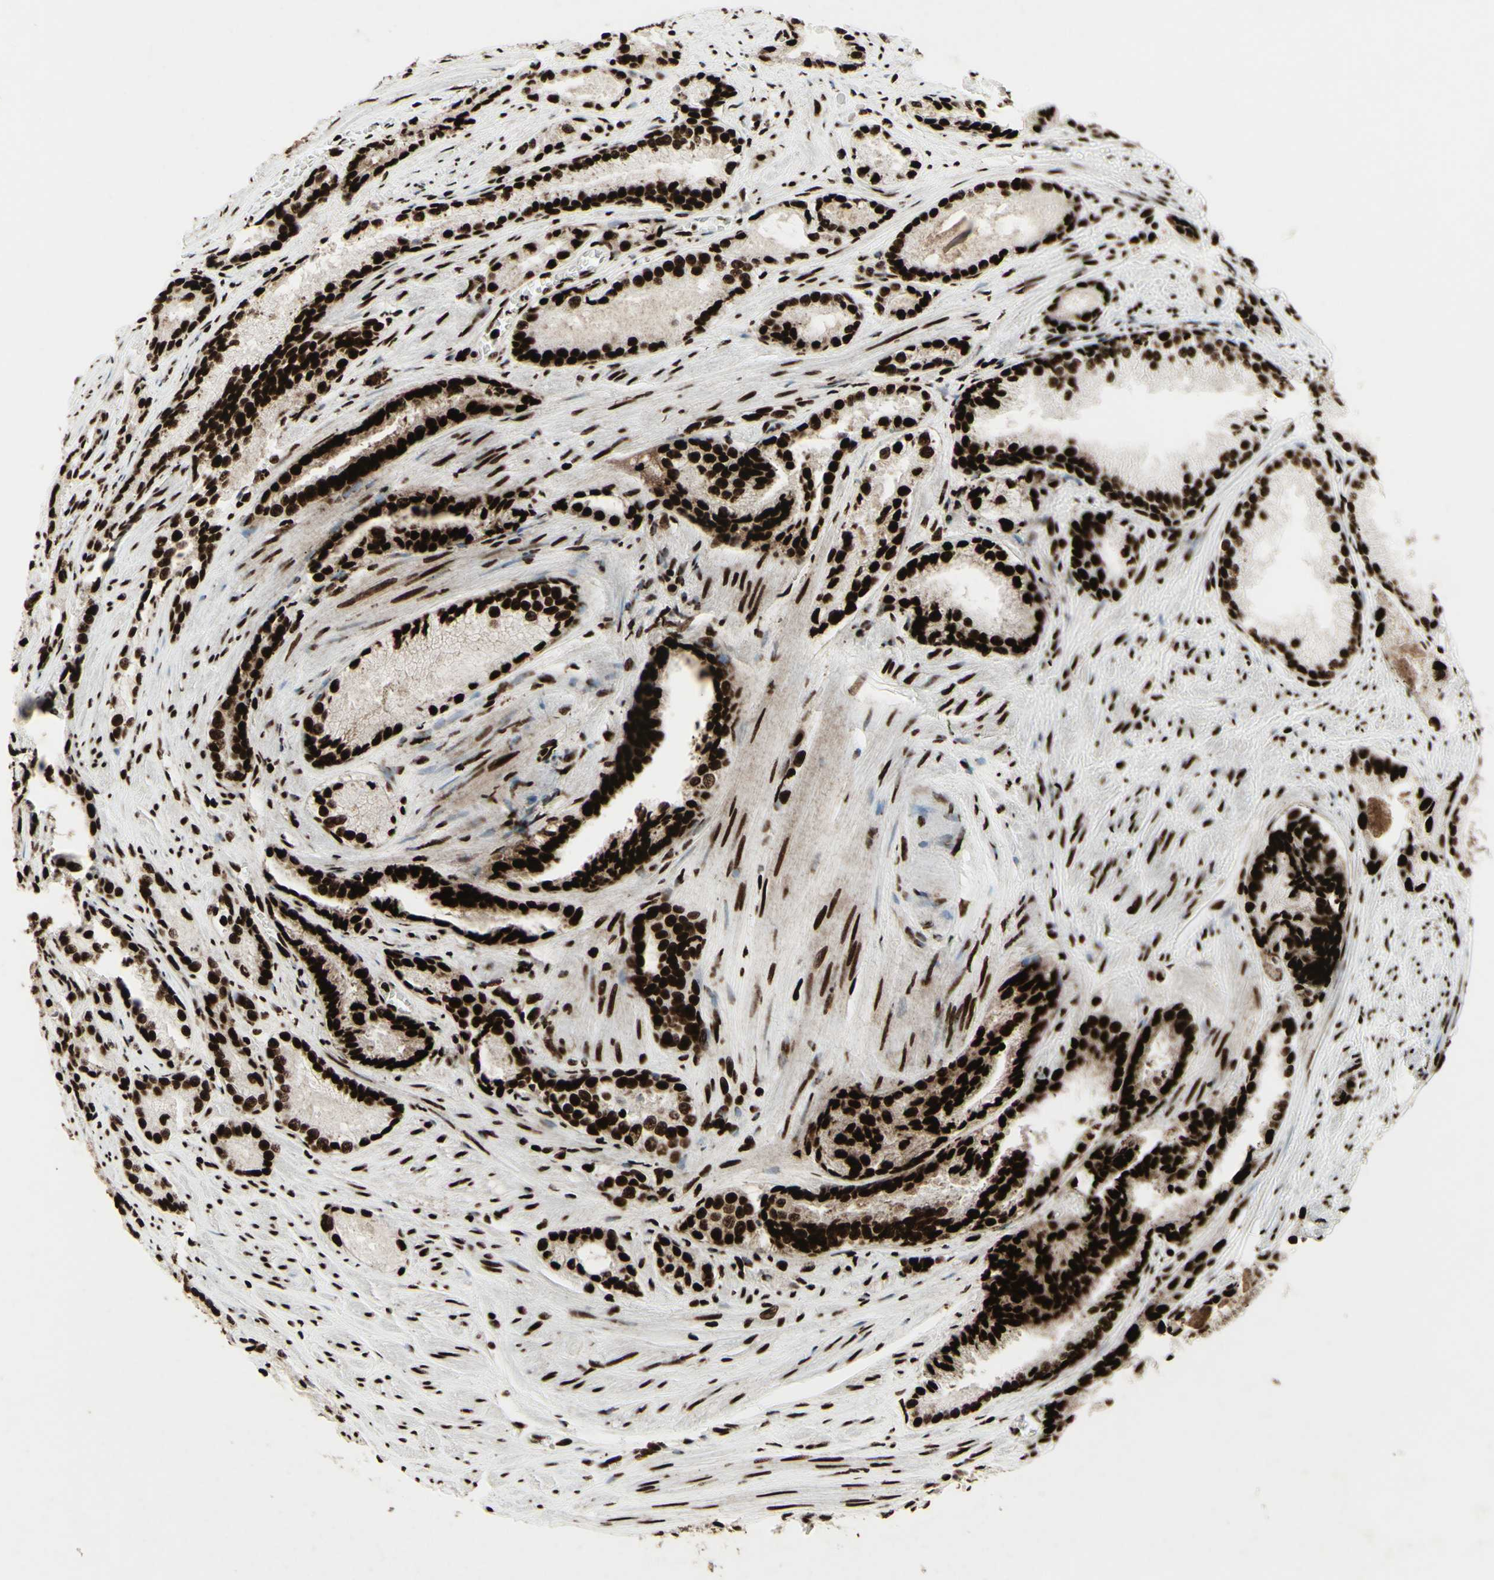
{"staining": {"intensity": "strong", "quantity": ">75%", "location": "nuclear"}, "tissue": "prostate cancer", "cell_type": "Tumor cells", "image_type": "cancer", "snomed": [{"axis": "morphology", "description": "Adenocarcinoma, Low grade"}, {"axis": "topography", "description": "Prostate"}], "caption": "Immunohistochemical staining of human low-grade adenocarcinoma (prostate) reveals high levels of strong nuclear protein expression in approximately >75% of tumor cells.", "gene": "U2AF2", "patient": {"sex": "male", "age": 60}}